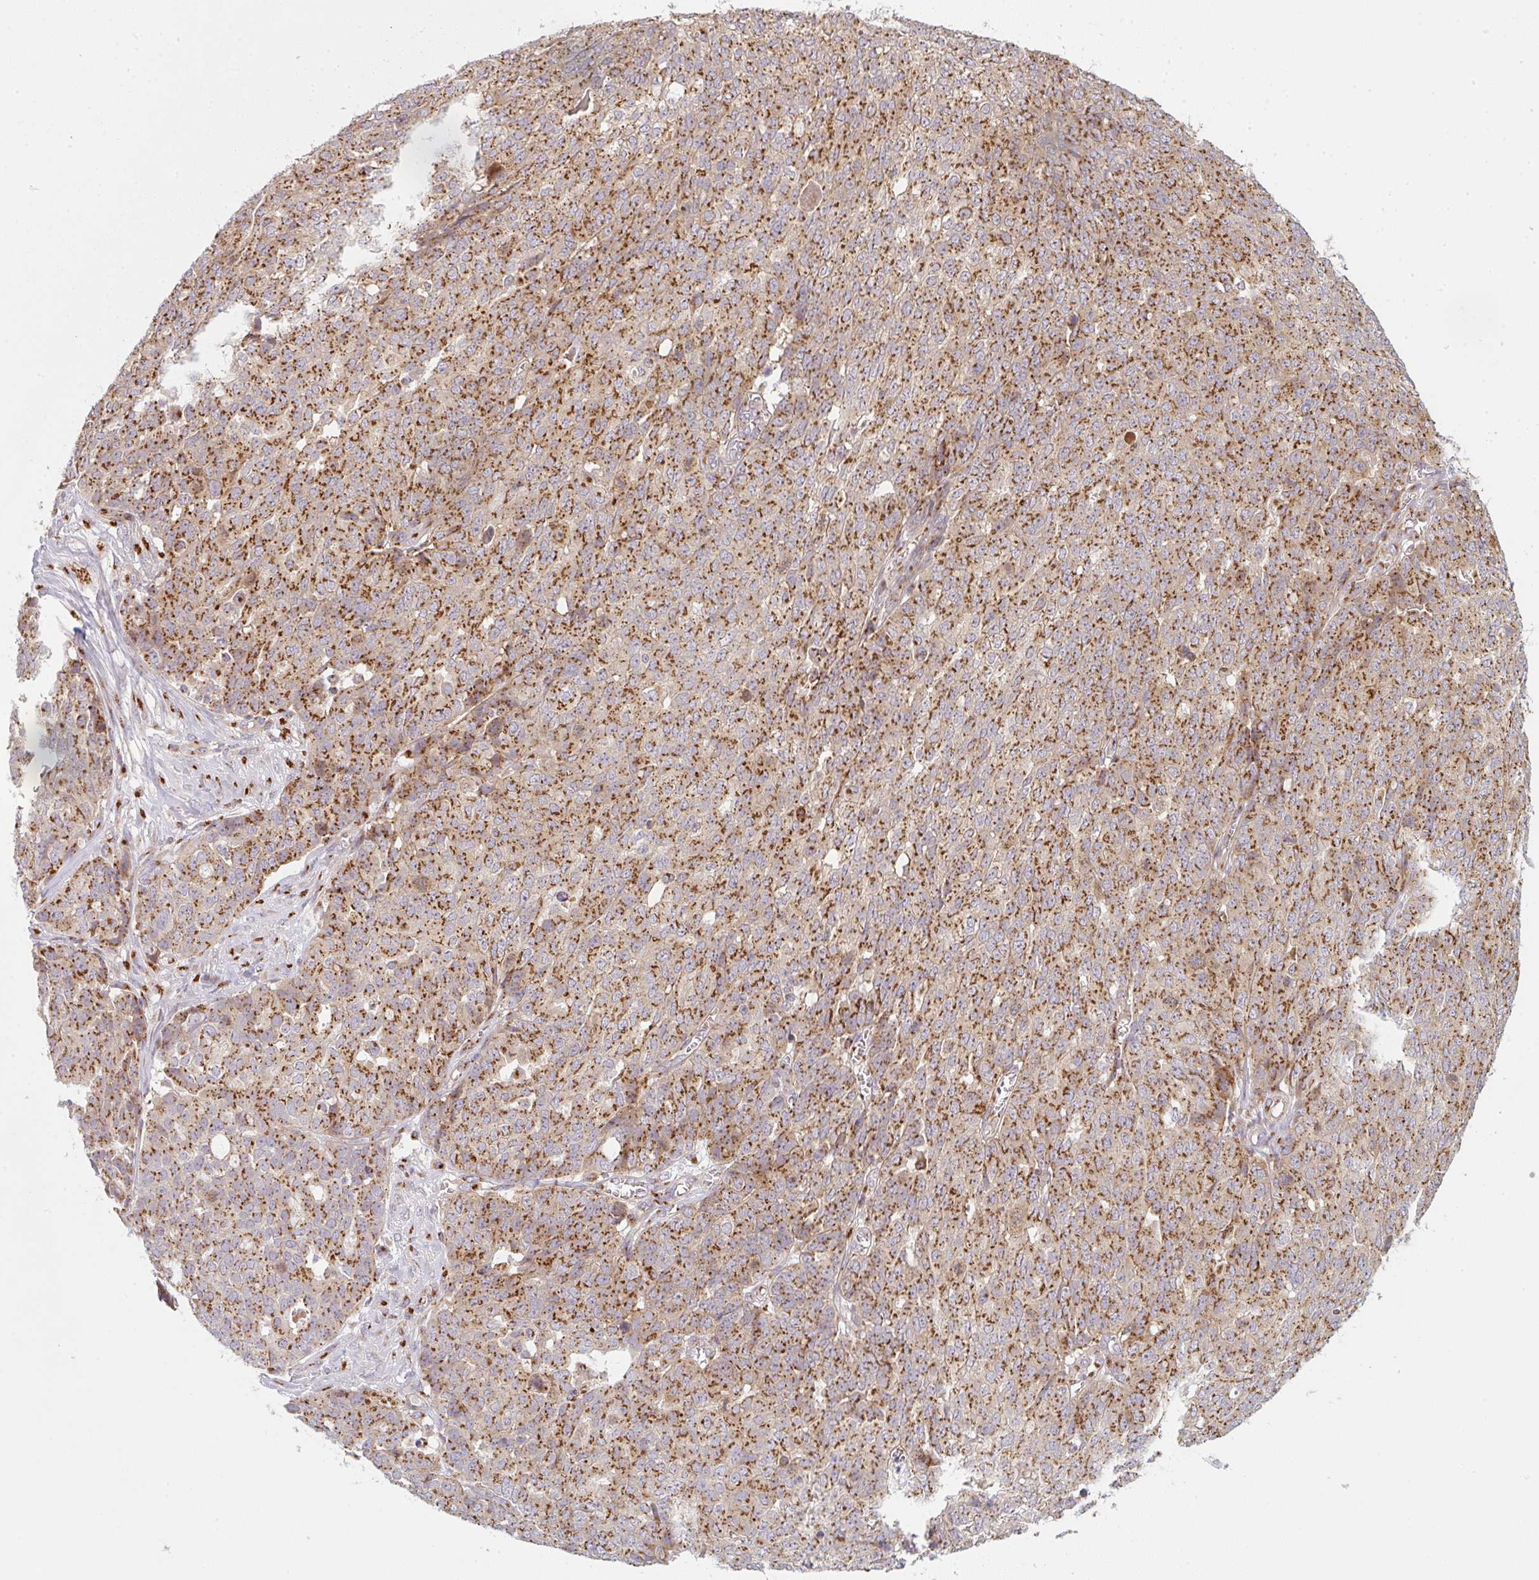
{"staining": {"intensity": "strong", "quantity": ">75%", "location": "cytoplasmic/membranous"}, "tissue": "ovarian cancer", "cell_type": "Tumor cells", "image_type": "cancer", "snomed": [{"axis": "morphology", "description": "Cystadenocarcinoma, serous, NOS"}, {"axis": "topography", "description": "Soft tissue"}, {"axis": "topography", "description": "Ovary"}], "caption": "Immunohistochemical staining of ovarian cancer shows high levels of strong cytoplasmic/membranous protein expression in about >75% of tumor cells. The staining is performed using DAB brown chromogen to label protein expression. The nuclei are counter-stained blue using hematoxylin.", "gene": "GVQW3", "patient": {"sex": "female", "age": 57}}